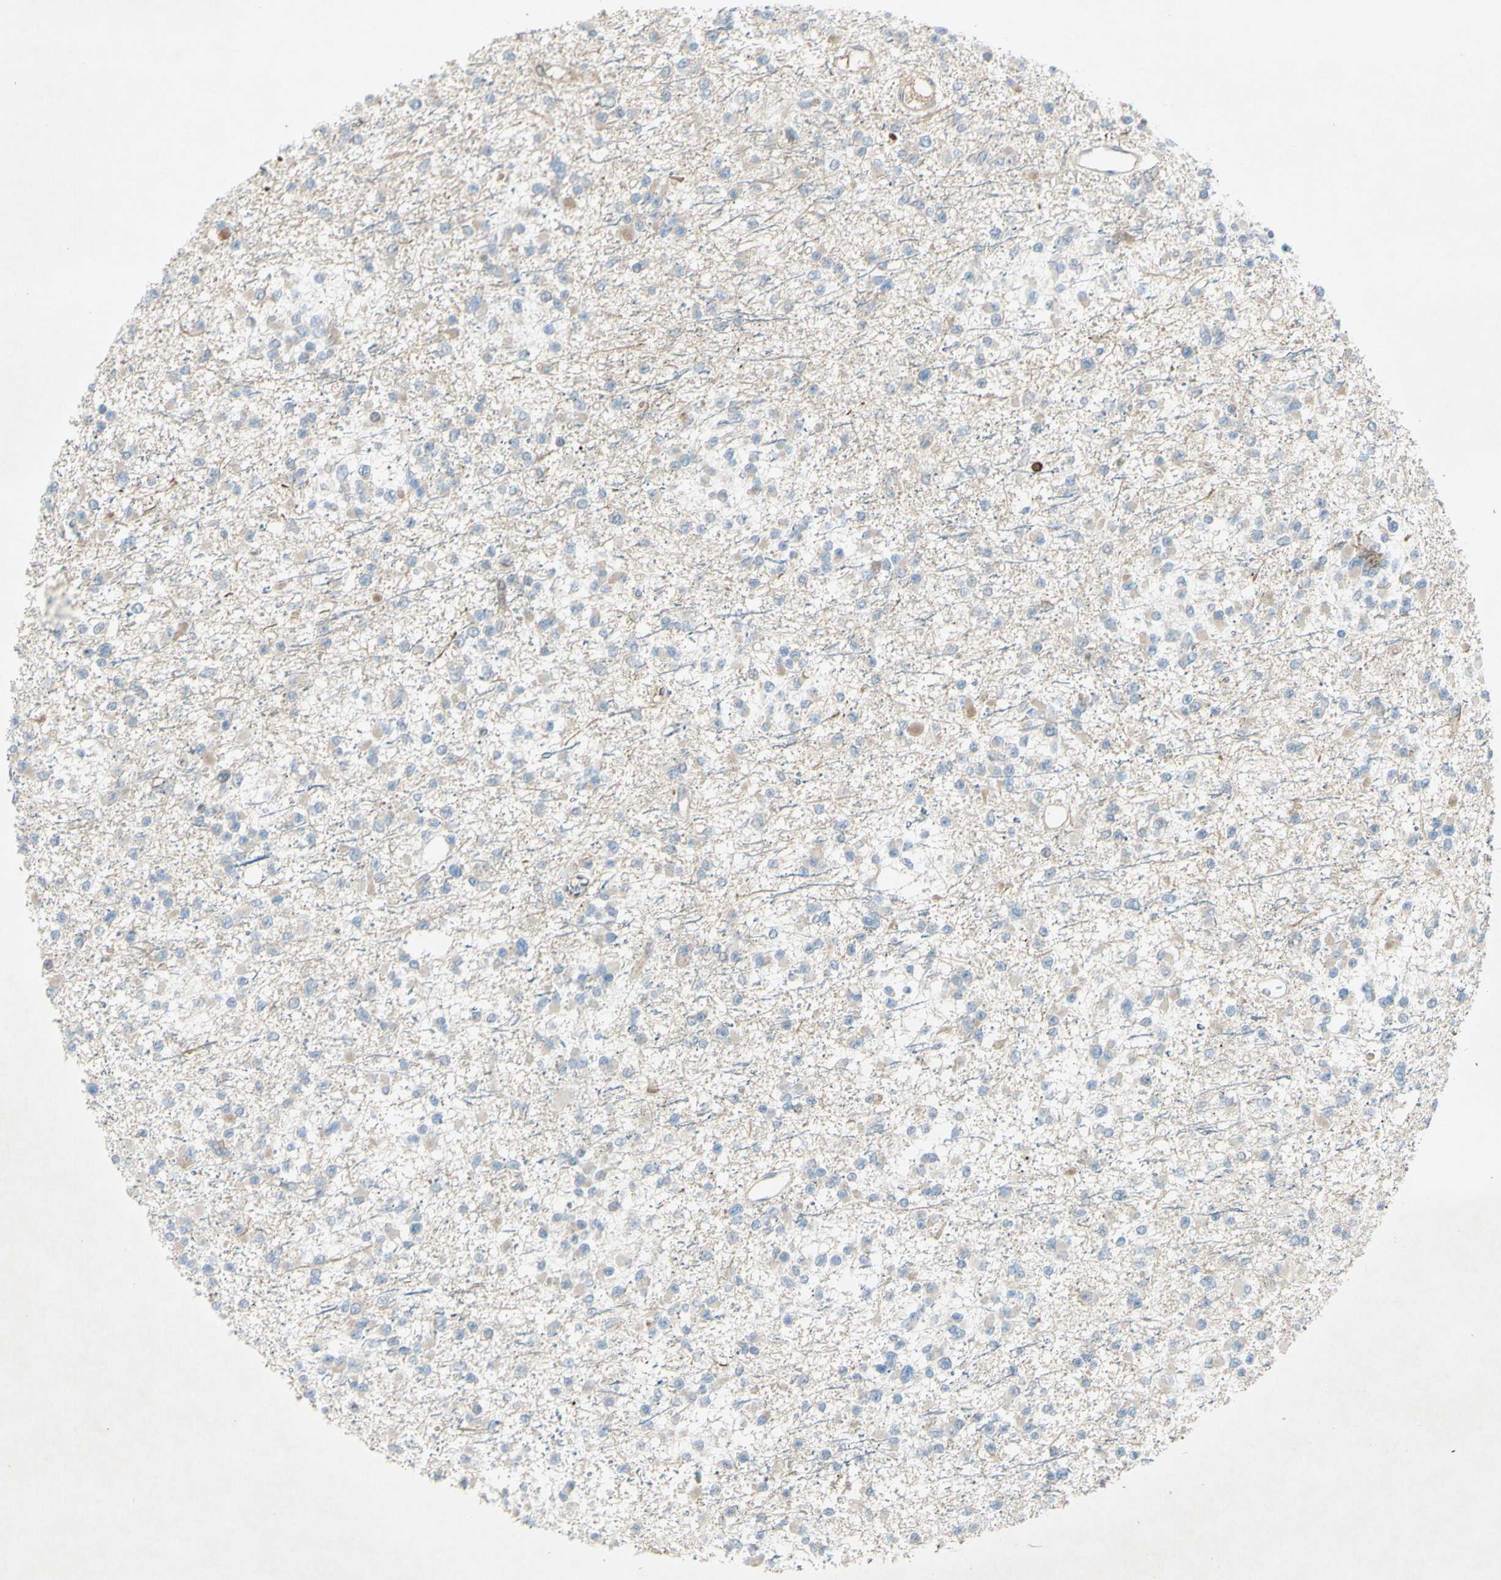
{"staining": {"intensity": "weak", "quantity": ">75%", "location": "cytoplasmic/membranous"}, "tissue": "glioma", "cell_type": "Tumor cells", "image_type": "cancer", "snomed": [{"axis": "morphology", "description": "Glioma, malignant, Low grade"}, {"axis": "topography", "description": "Brain"}], "caption": "Immunohistochemical staining of human low-grade glioma (malignant) displays low levels of weak cytoplasmic/membranous protein staining in about >75% of tumor cells.", "gene": "C1orf159", "patient": {"sex": "female", "age": 22}}